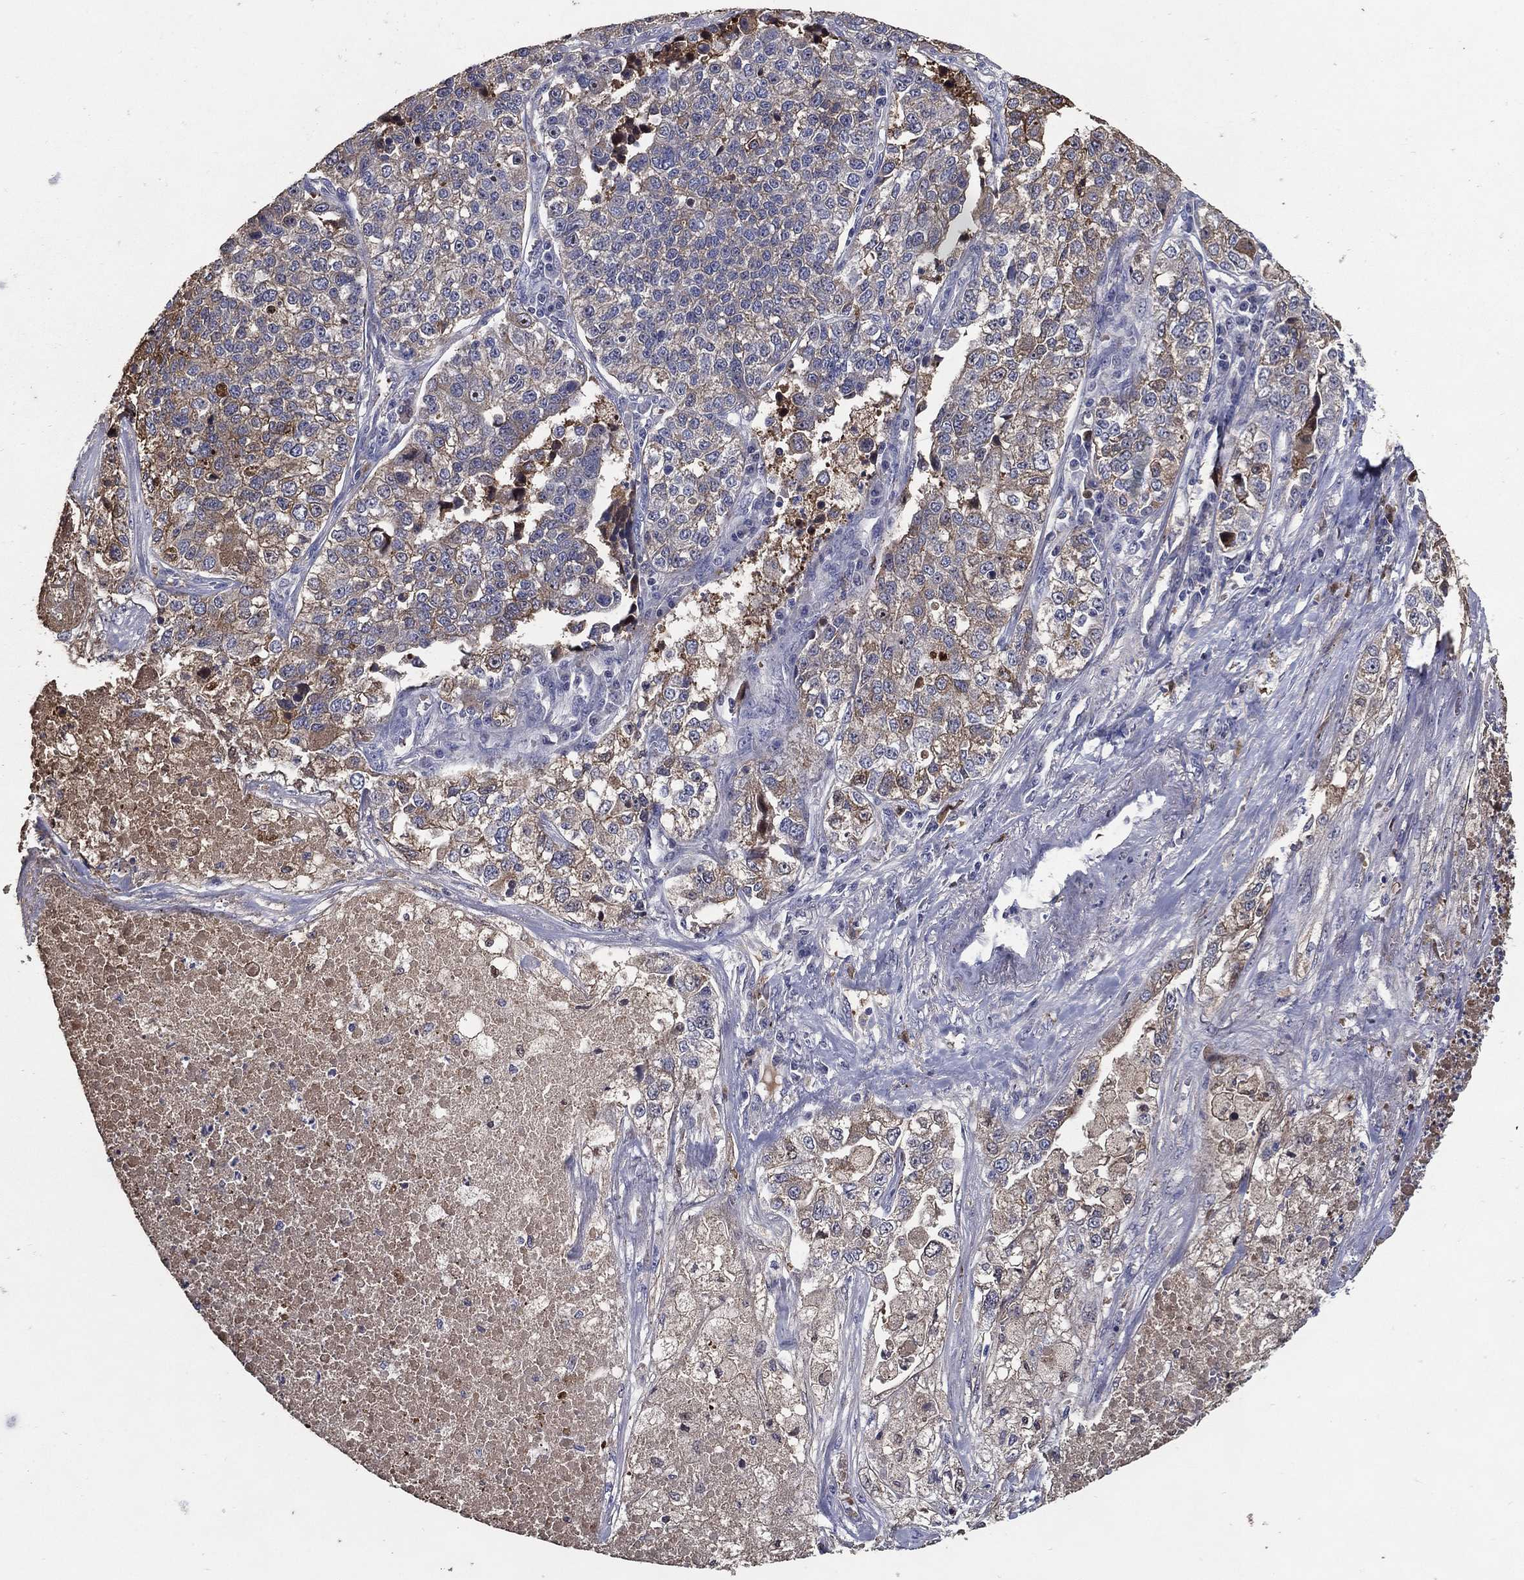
{"staining": {"intensity": "weak", "quantity": "<25%", "location": "cytoplasmic/membranous"}, "tissue": "lung cancer", "cell_type": "Tumor cells", "image_type": "cancer", "snomed": [{"axis": "morphology", "description": "Adenocarcinoma, NOS"}, {"axis": "topography", "description": "Lung"}], "caption": "Adenocarcinoma (lung) was stained to show a protein in brown. There is no significant positivity in tumor cells.", "gene": "EFNA1", "patient": {"sex": "male", "age": 49}}